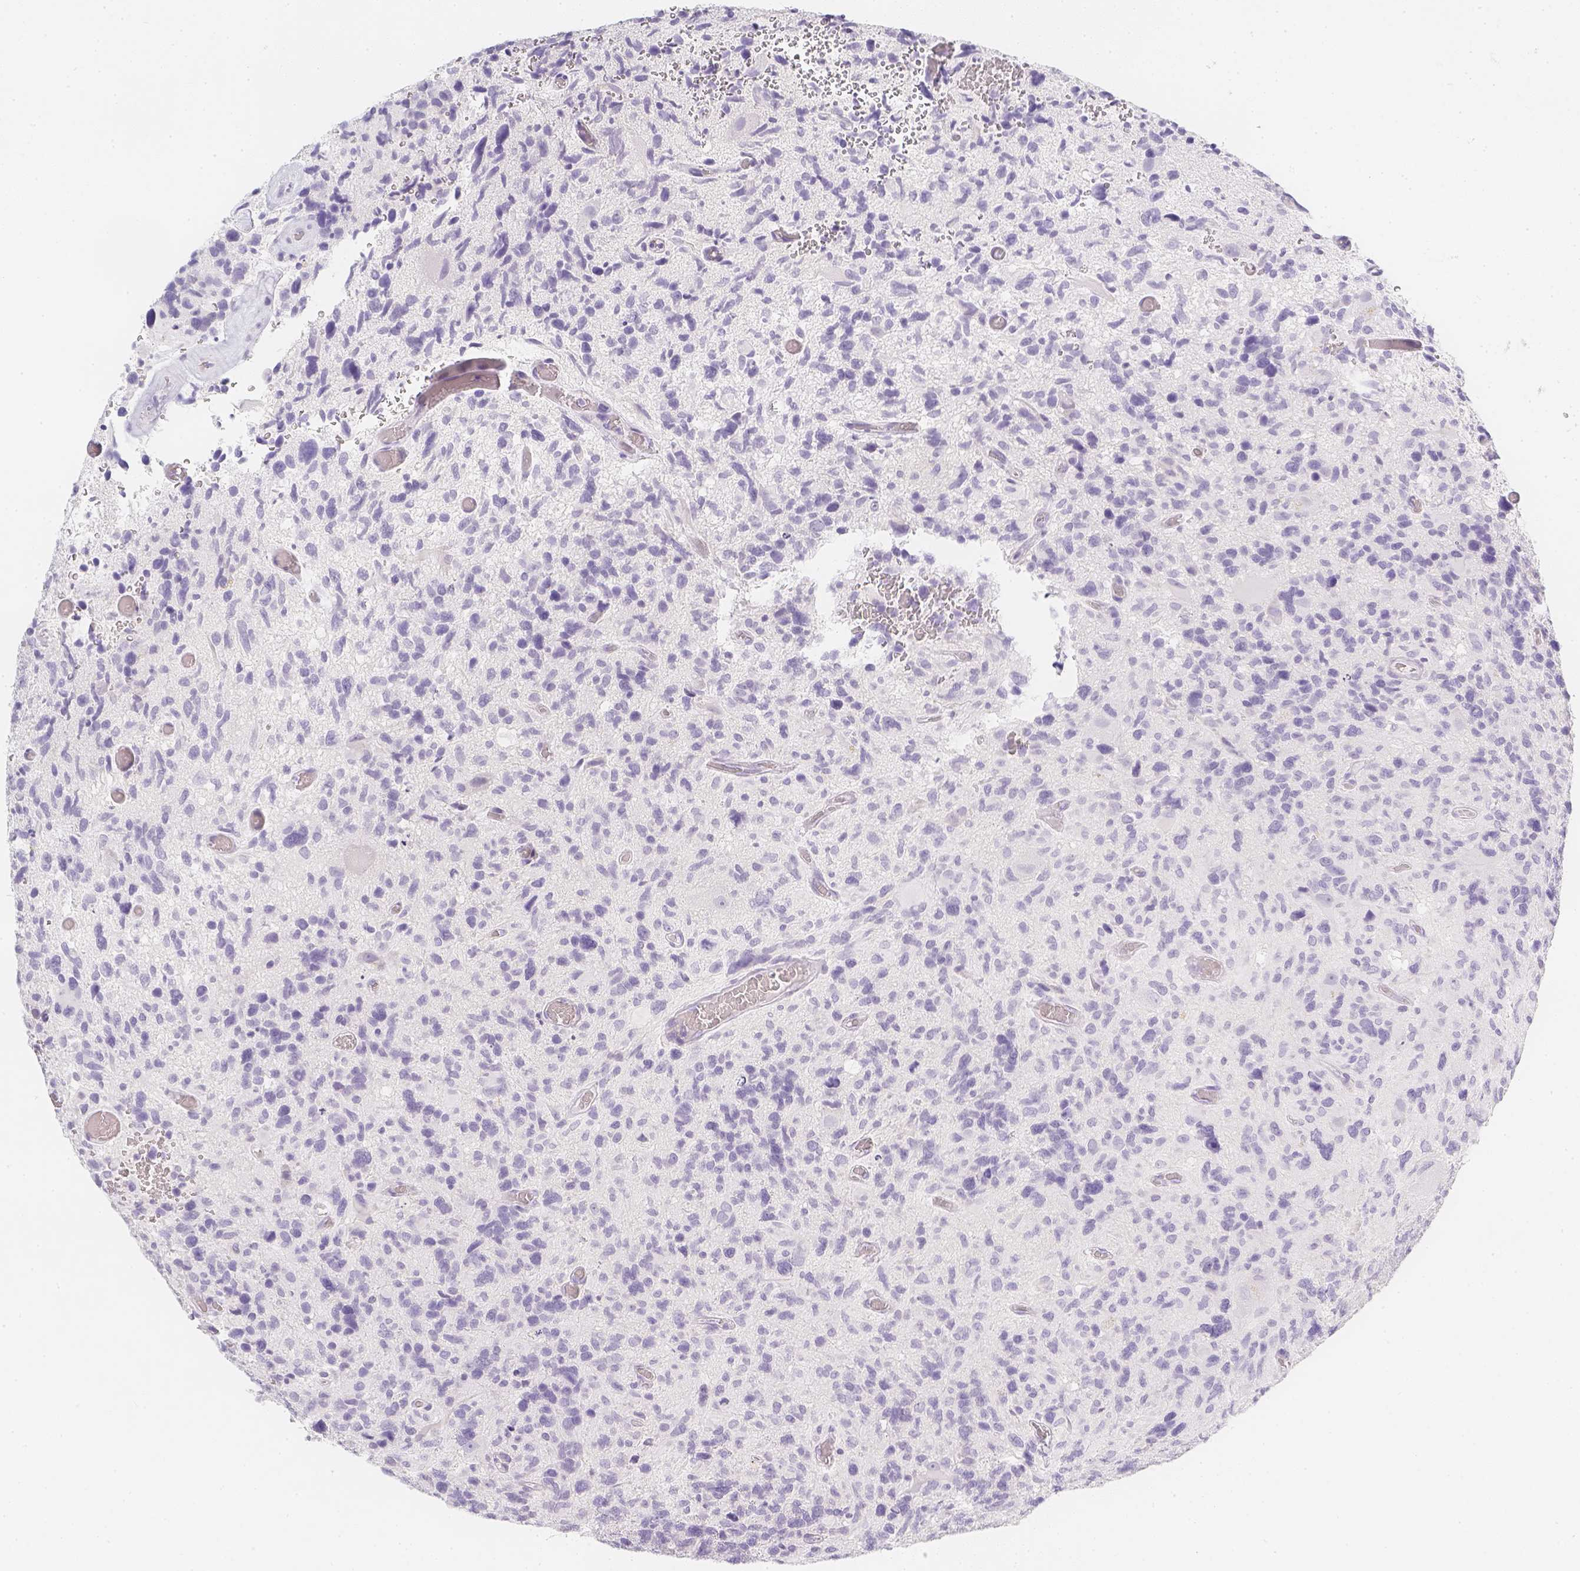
{"staining": {"intensity": "negative", "quantity": "none", "location": "none"}, "tissue": "glioma", "cell_type": "Tumor cells", "image_type": "cancer", "snomed": [{"axis": "morphology", "description": "Glioma, malignant, High grade"}, {"axis": "topography", "description": "Brain"}], "caption": "DAB (3,3'-diaminobenzidine) immunohistochemical staining of human malignant glioma (high-grade) demonstrates no significant staining in tumor cells.", "gene": "SLC18A1", "patient": {"sex": "male", "age": 49}}